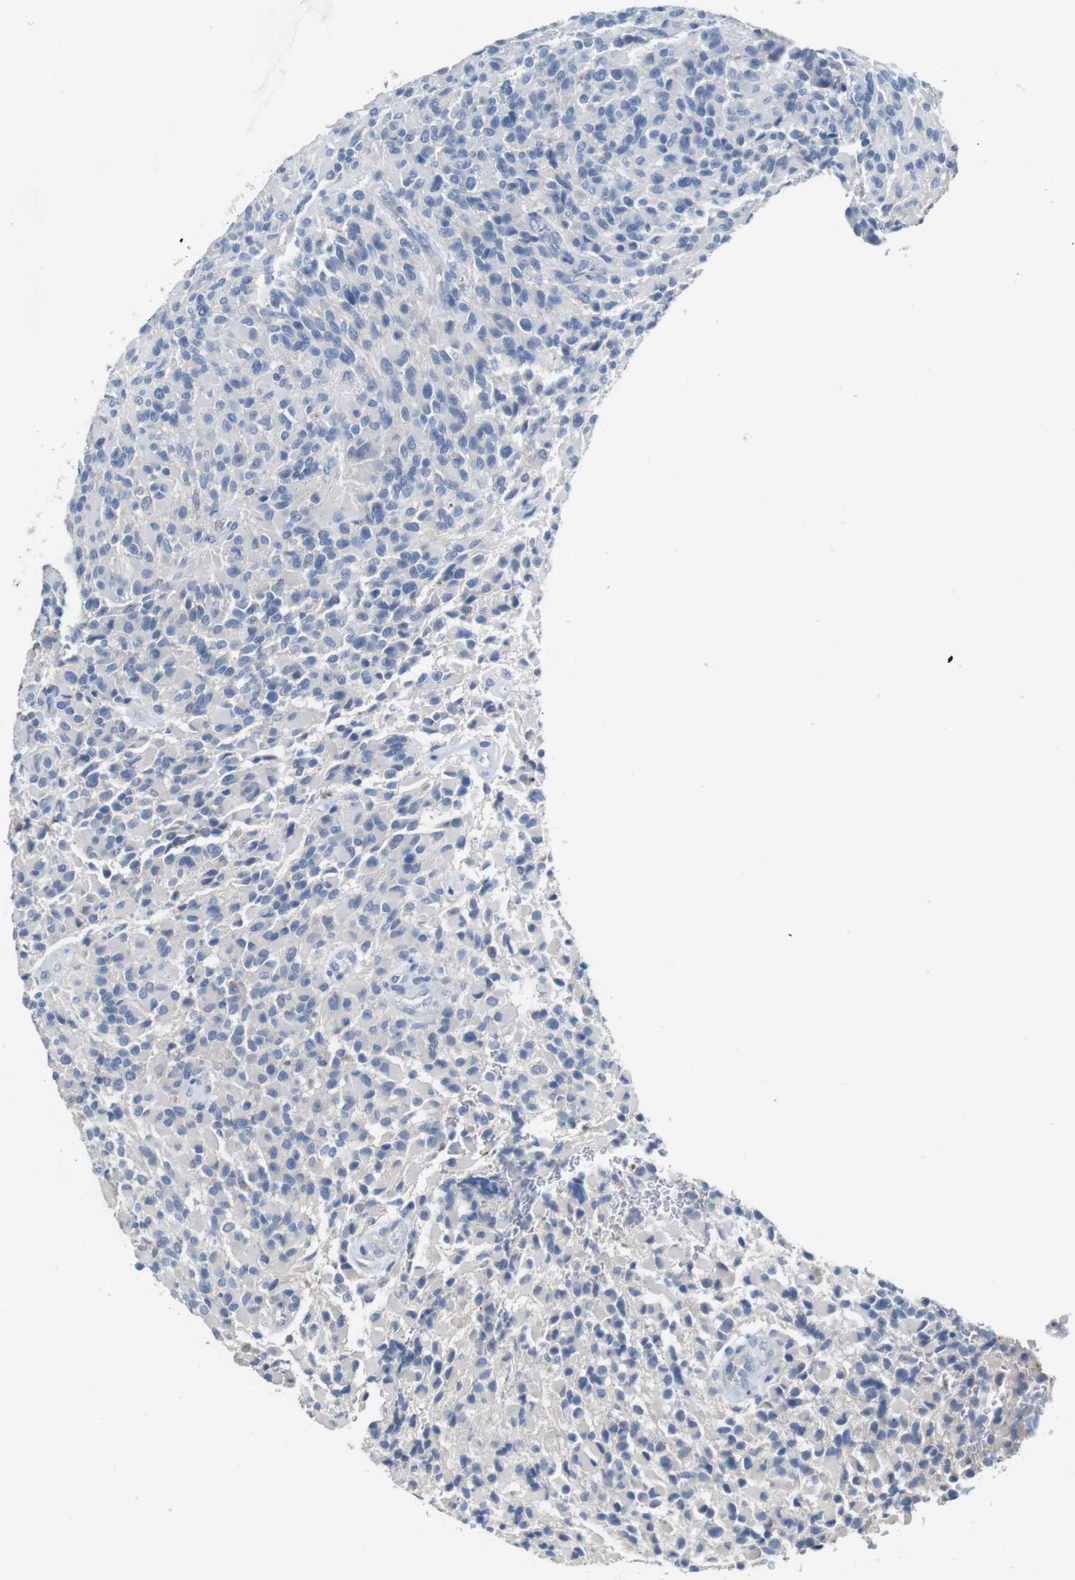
{"staining": {"intensity": "negative", "quantity": "none", "location": "none"}, "tissue": "glioma", "cell_type": "Tumor cells", "image_type": "cancer", "snomed": [{"axis": "morphology", "description": "Glioma, malignant, High grade"}, {"axis": "topography", "description": "Brain"}], "caption": "Immunohistochemistry micrograph of neoplastic tissue: human malignant glioma (high-grade) stained with DAB reveals no significant protein expression in tumor cells.", "gene": "IGSF8", "patient": {"sex": "male", "age": 71}}